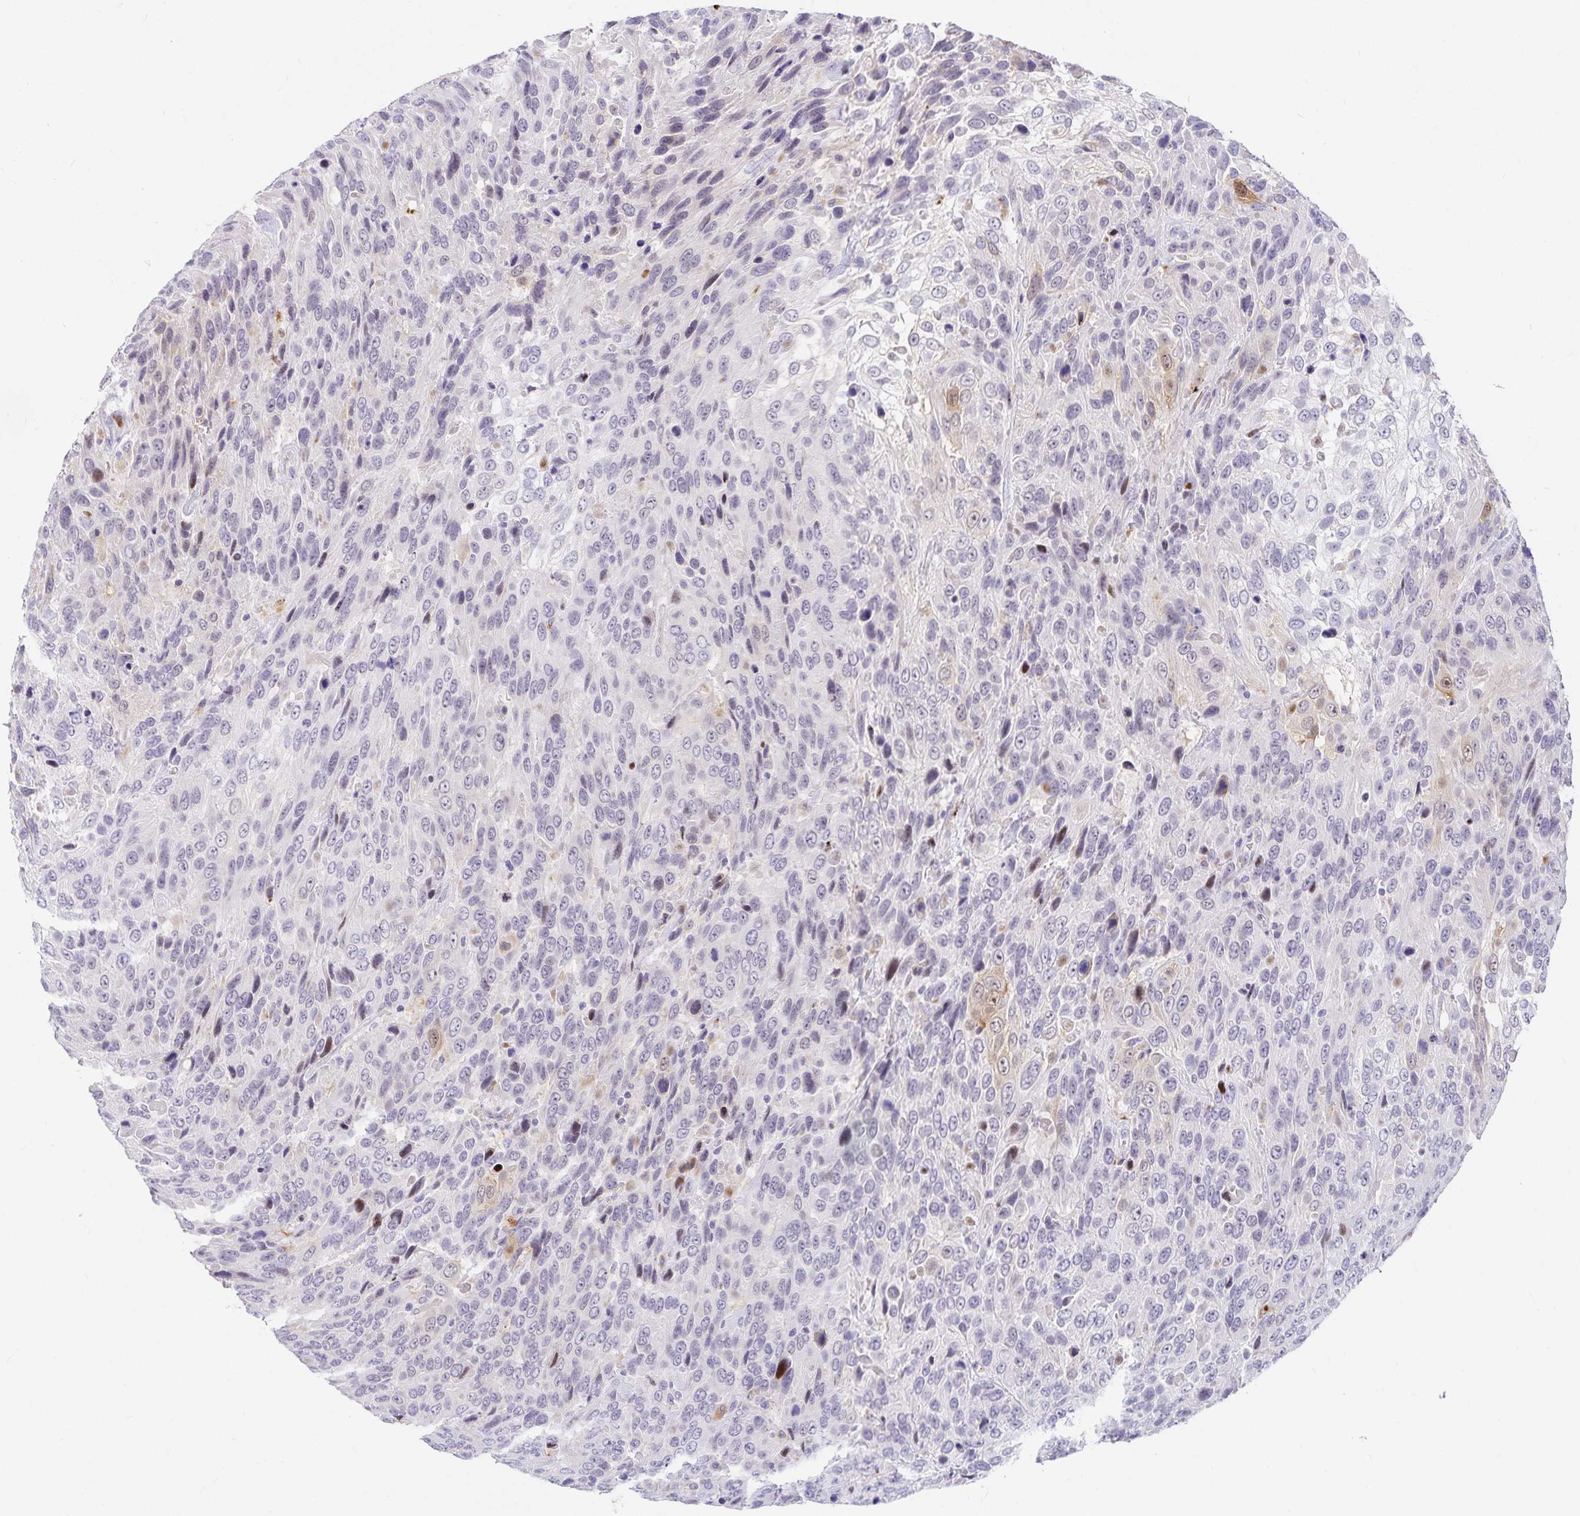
{"staining": {"intensity": "moderate", "quantity": "<25%", "location": "nuclear"}, "tissue": "urothelial cancer", "cell_type": "Tumor cells", "image_type": "cancer", "snomed": [{"axis": "morphology", "description": "Urothelial carcinoma, High grade"}, {"axis": "topography", "description": "Urinary bladder"}], "caption": "High-magnification brightfield microscopy of urothelial cancer stained with DAB (3,3'-diaminobenzidine) (brown) and counterstained with hematoxylin (blue). tumor cells exhibit moderate nuclear expression is seen in about<25% of cells.", "gene": "KBTBD13", "patient": {"sex": "female", "age": 70}}